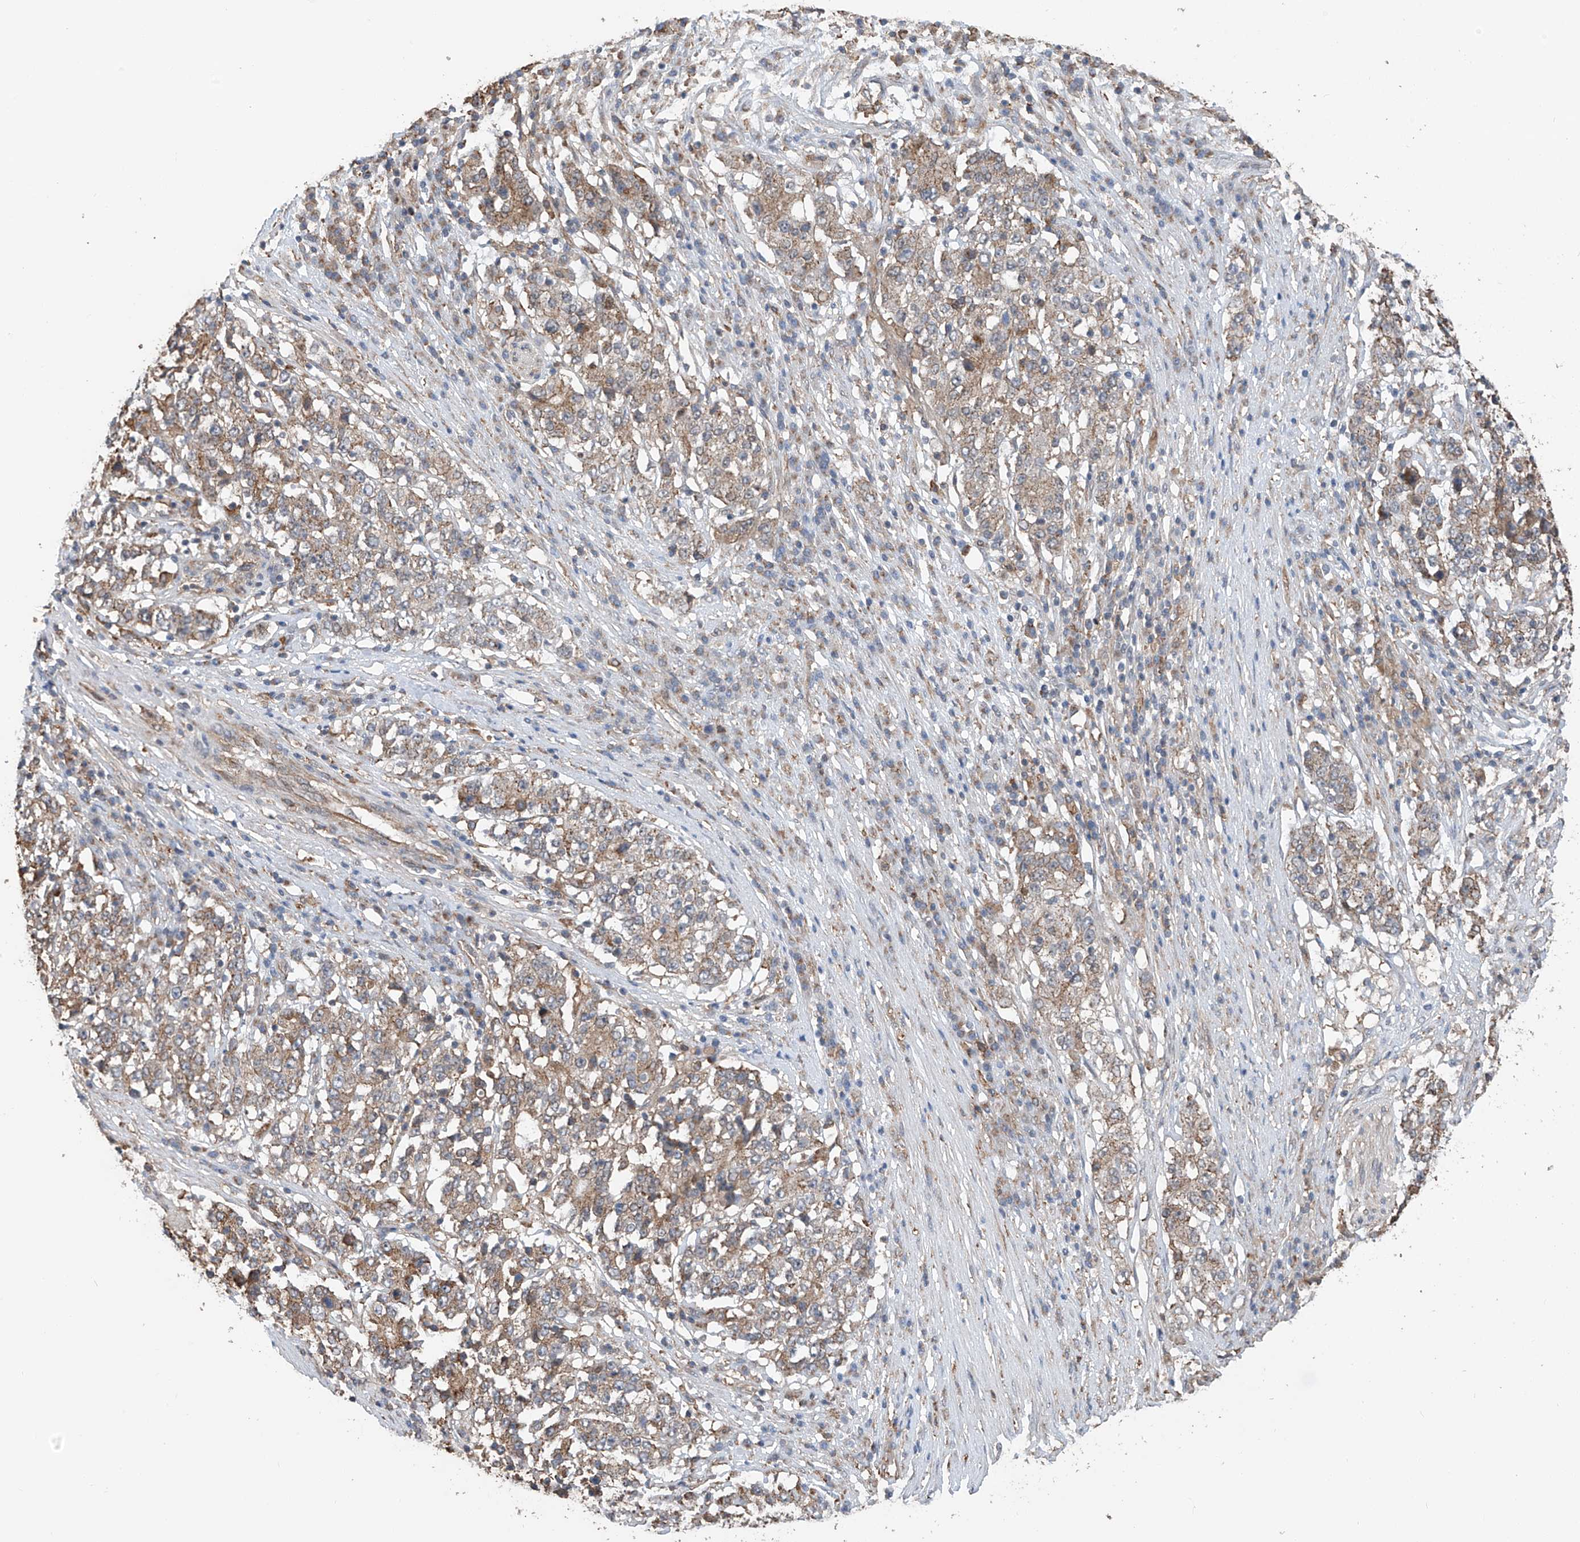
{"staining": {"intensity": "moderate", "quantity": ">75%", "location": "cytoplasmic/membranous"}, "tissue": "stomach cancer", "cell_type": "Tumor cells", "image_type": "cancer", "snomed": [{"axis": "morphology", "description": "Adenocarcinoma, NOS"}, {"axis": "topography", "description": "Stomach"}], "caption": "Protein expression analysis of human stomach cancer (adenocarcinoma) reveals moderate cytoplasmic/membranous staining in about >75% of tumor cells.", "gene": "ZNF189", "patient": {"sex": "male", "age": 59}}